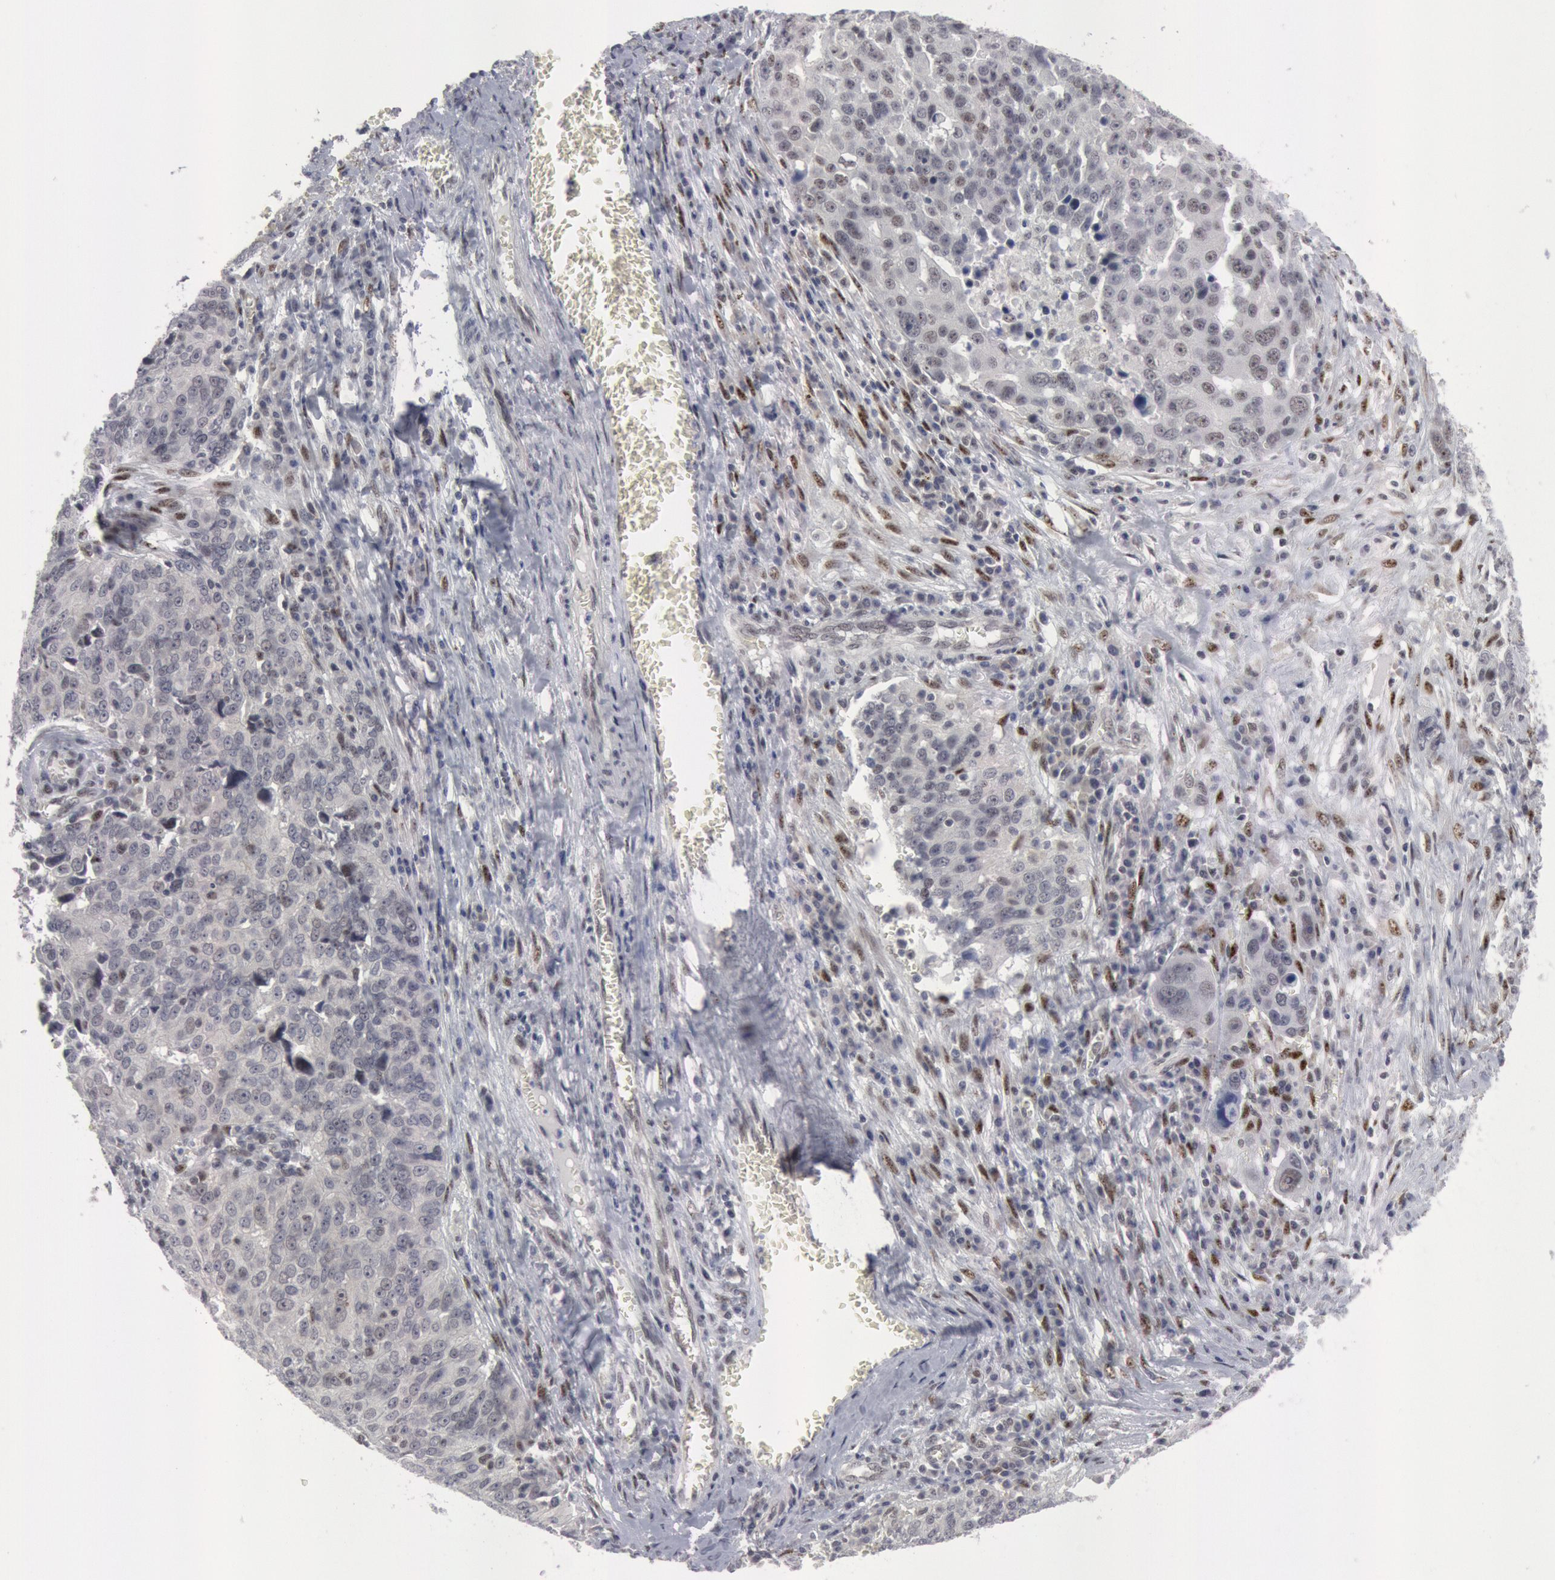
{"staining": {"intensity": "negative", "quantity": "none", "location": "none"}, "tissue": "ovarian cancer", "cell_type": "Tumor cells", "image_type": "cancer", "snomed": [{"axis": "morphology", "description": "Carcinoma, endometroid"}, {"axis": "topography", "description": "Ovary"}], "caption": "Immunohistochemistry micrograph of neoplastic tissue: human ovarian cancer (endometroid carcinoma) stained with DAB (3,3'-diaminobenzidine) exhibits no significant protein staining in tumor cells.", "gene": "FOXO1", "patient": {"sex": "female", "age": 75}}